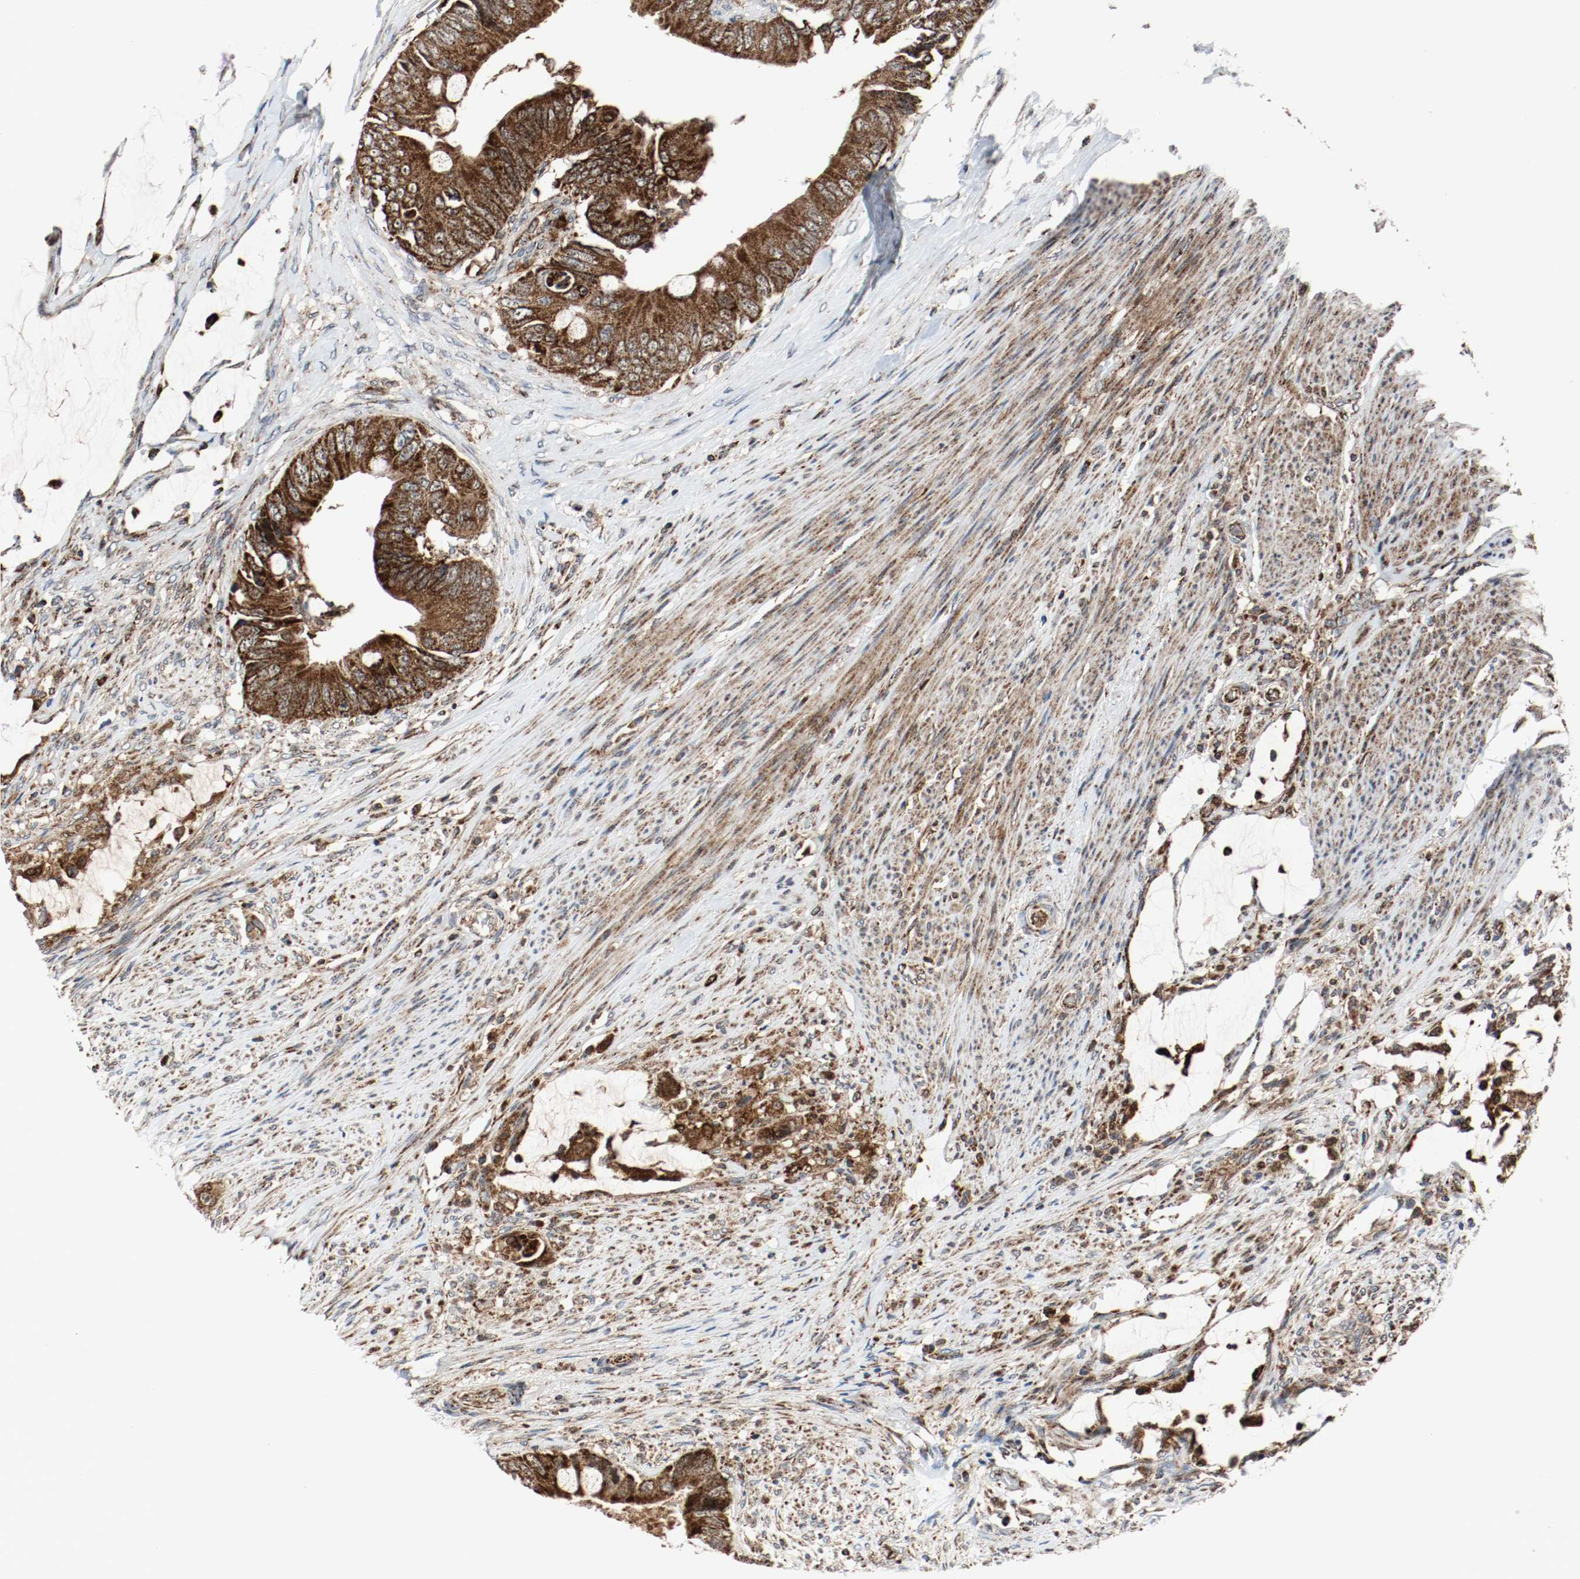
{"staining": {"intensity": "strong", "quantity": ">75%", "location": "cytoplasmic/membranous"}, "tissue": "colorectal cancer", "cell_type": "Tumor cells", "image_type": "cancer", "snomed": [{"axis": "morphology", "description": "Adenocarcinoma, NOS"}, {"axis": "topography", "description": "Rectum"}], "caption": "Immunohistochemical staining of human colorectal cancer shows strong cytoplasmic/membranous protein staining in approximately >75% of tumor cells.", "gene": "TXNRD1", "patient": {"sex": "female", "age": 77}}